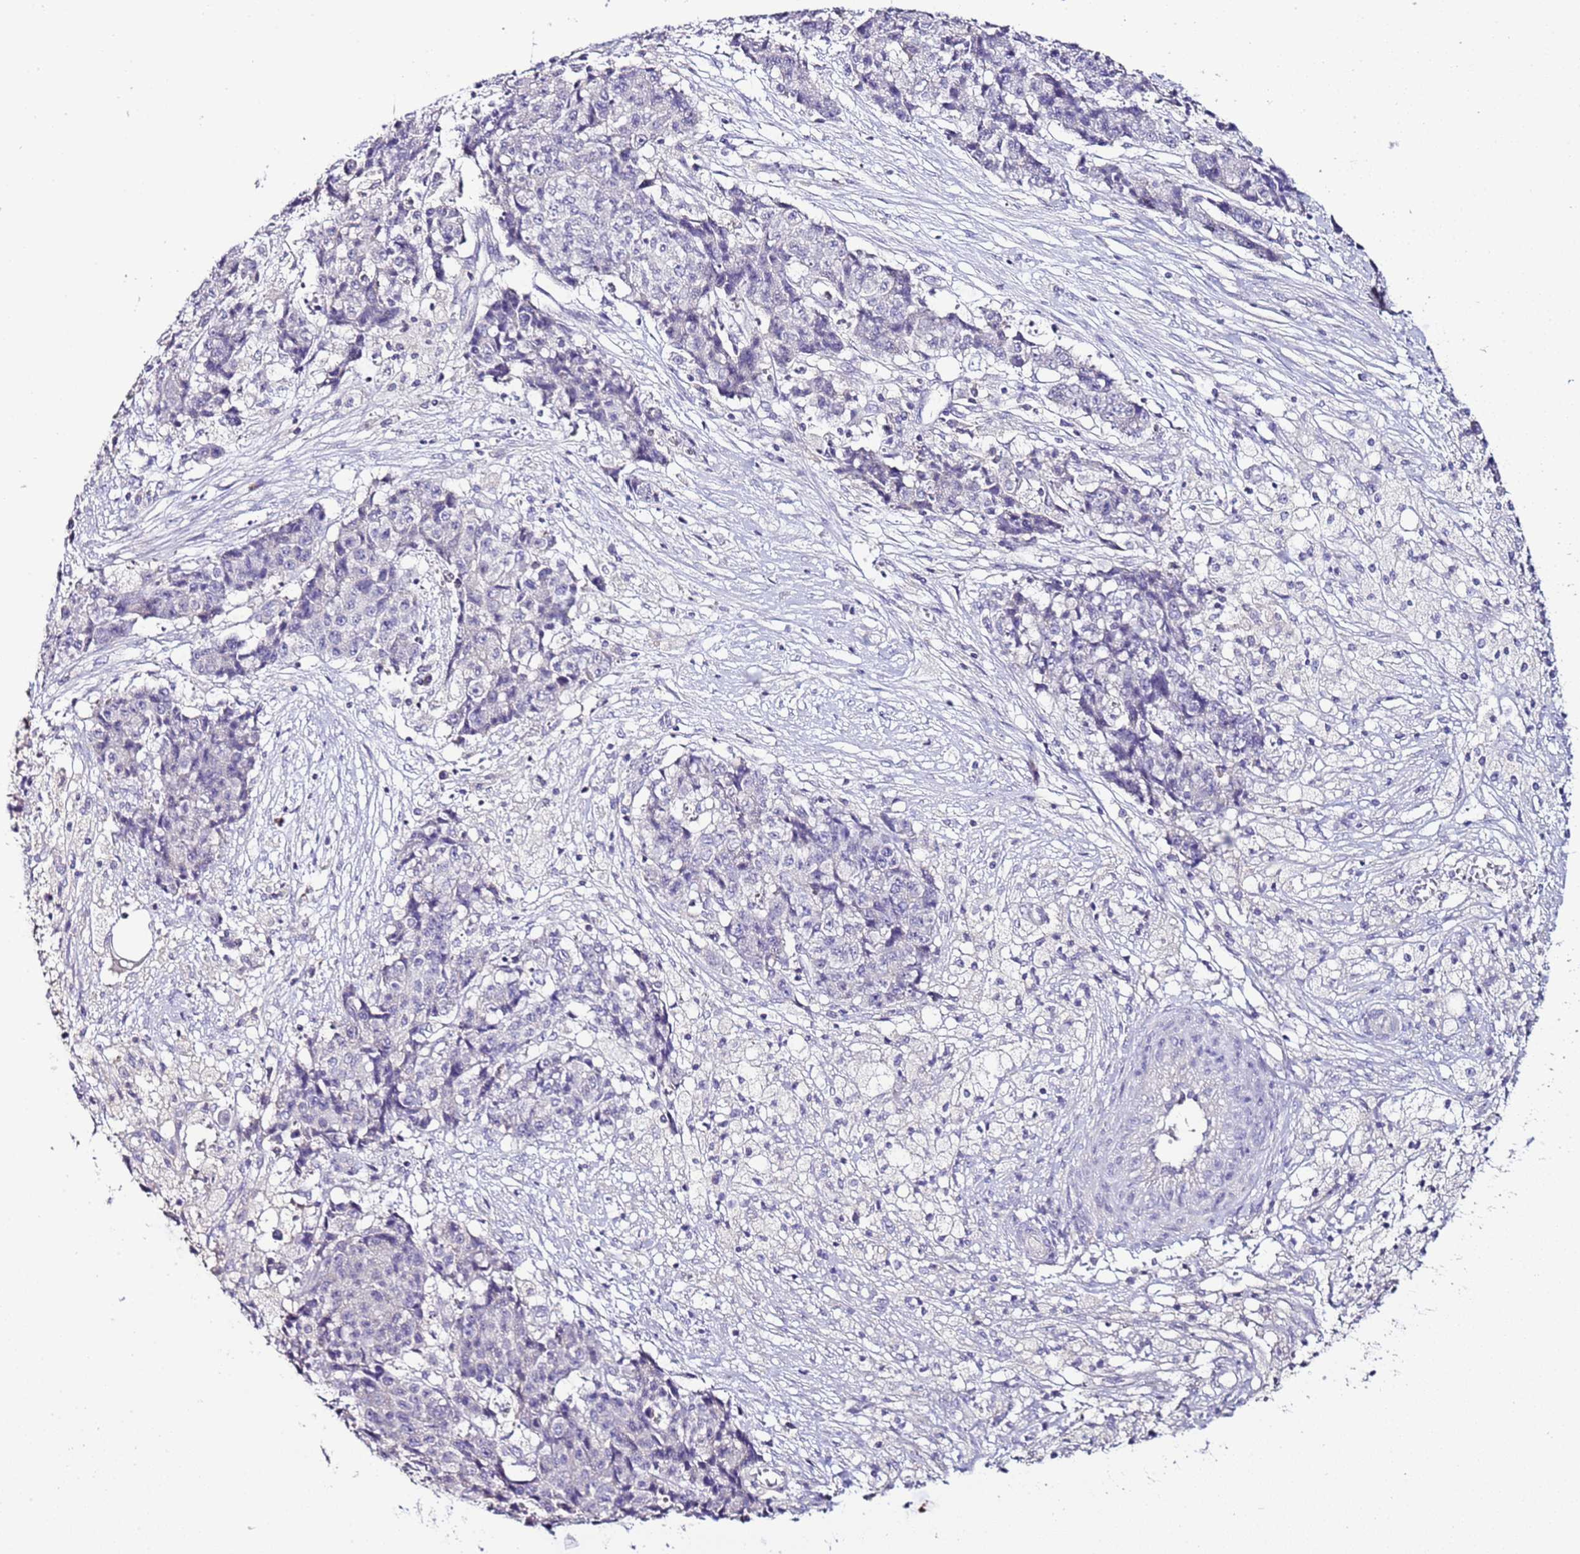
{"staining": {"intensity": "negative", "quantity": "none", "location": "none"}, "tissue": "ovarian cancer", "cell_type": "Tumor cells", "image_type": "cancer", "snomed": [{"axis": "morphology", "description": "Carcinoma, endometroid"}, {"axis": "topography", "description": "Ovary"}], "caption": "Tumor cells are negative for brown protein staining in ovarian cancer (endometroid carcinoma).", "gene": "IL2RG", "patient": {"sex": "female", "age": 42}}